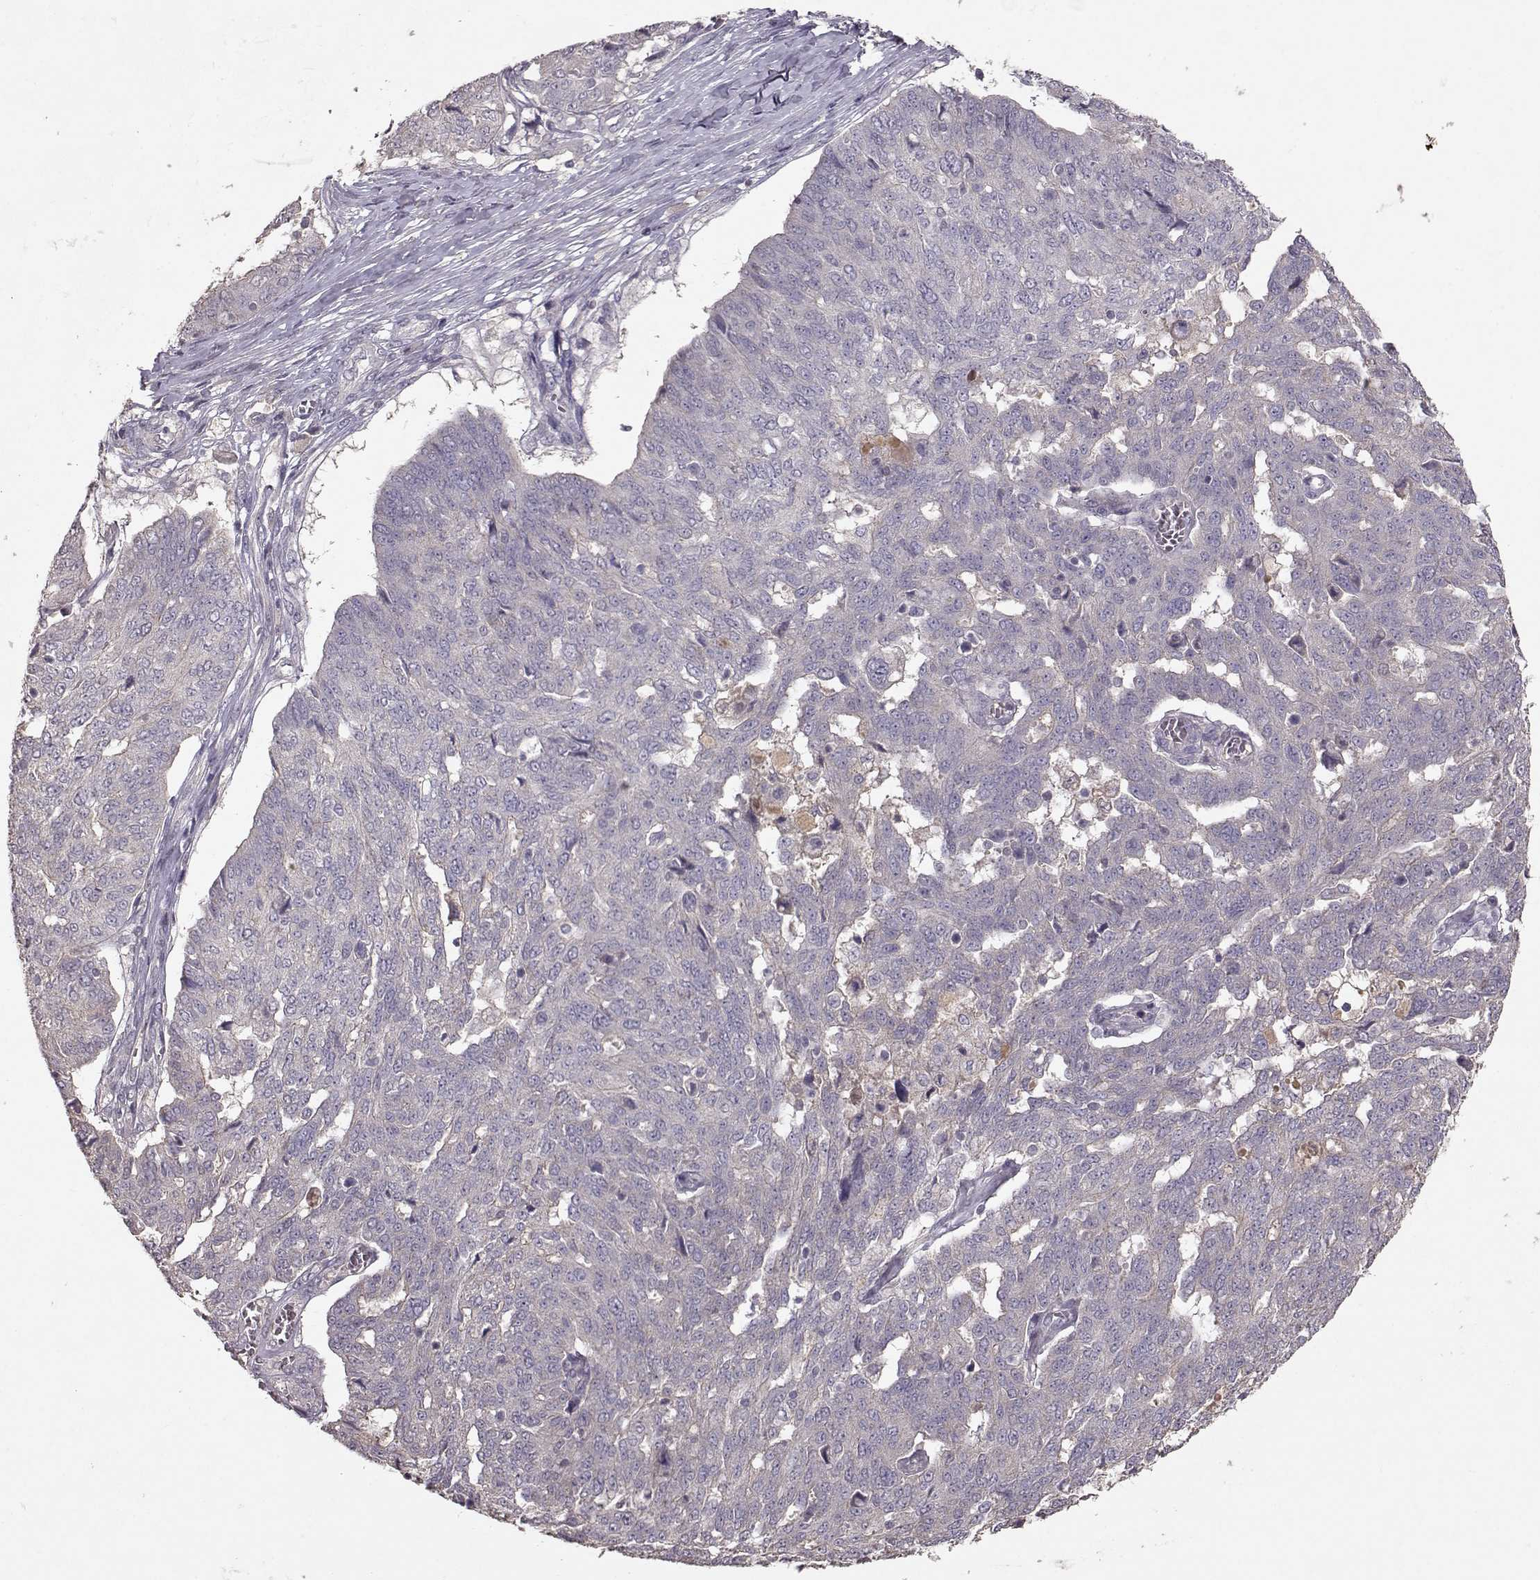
{"staining": {"intensity": "negative", "quantity": "none", "location": "none"}, "tissue": "ovarian cancer", "cell_type": "Tumor cells", "image_type": "cancer", "snomed": [{"axis": "morphology", "description": "Cystadenocarcinoma, serous, NOS"}, {"axis": "topography", "description": "Ovary"}], "caption": "The histopathology image displays no staining of tumor cells in ovarian serous cystadenocarcinoma.", "gene": "PMCH", "patient": {"sex": "female", "age": 67}}